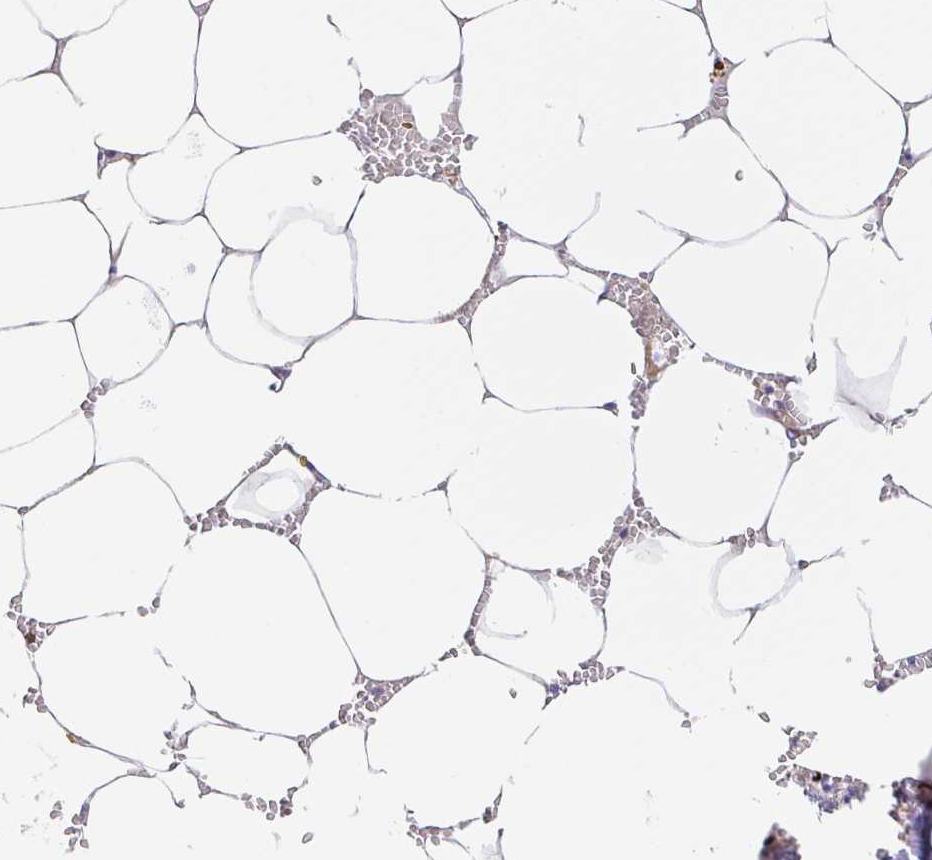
{"staining": {"intensity": "strong", "quantity": "25%-75%", "location": "cytoplasmic/membranous"}, "tissue": "bone marrow", "cell_type": "Hematopoietic cells", "image_type": "normal", "snomed": [{"axis": "morphology", "description": "Normal tissue, NOS"}, {"axis": "topography", "description": "Bone marrow"}], "caption": "Strong cytoplasmic/membranous expression is present in approximately 25%-75% of hematopoietic cells in normal bone marrow. The staining is performed using DAB brown chromogen to label protein expression. The nuclei are counter-stained blue using hematoxylin.", "gene": "PDPK1", "patient": {"sex": "male", "age": 54}}